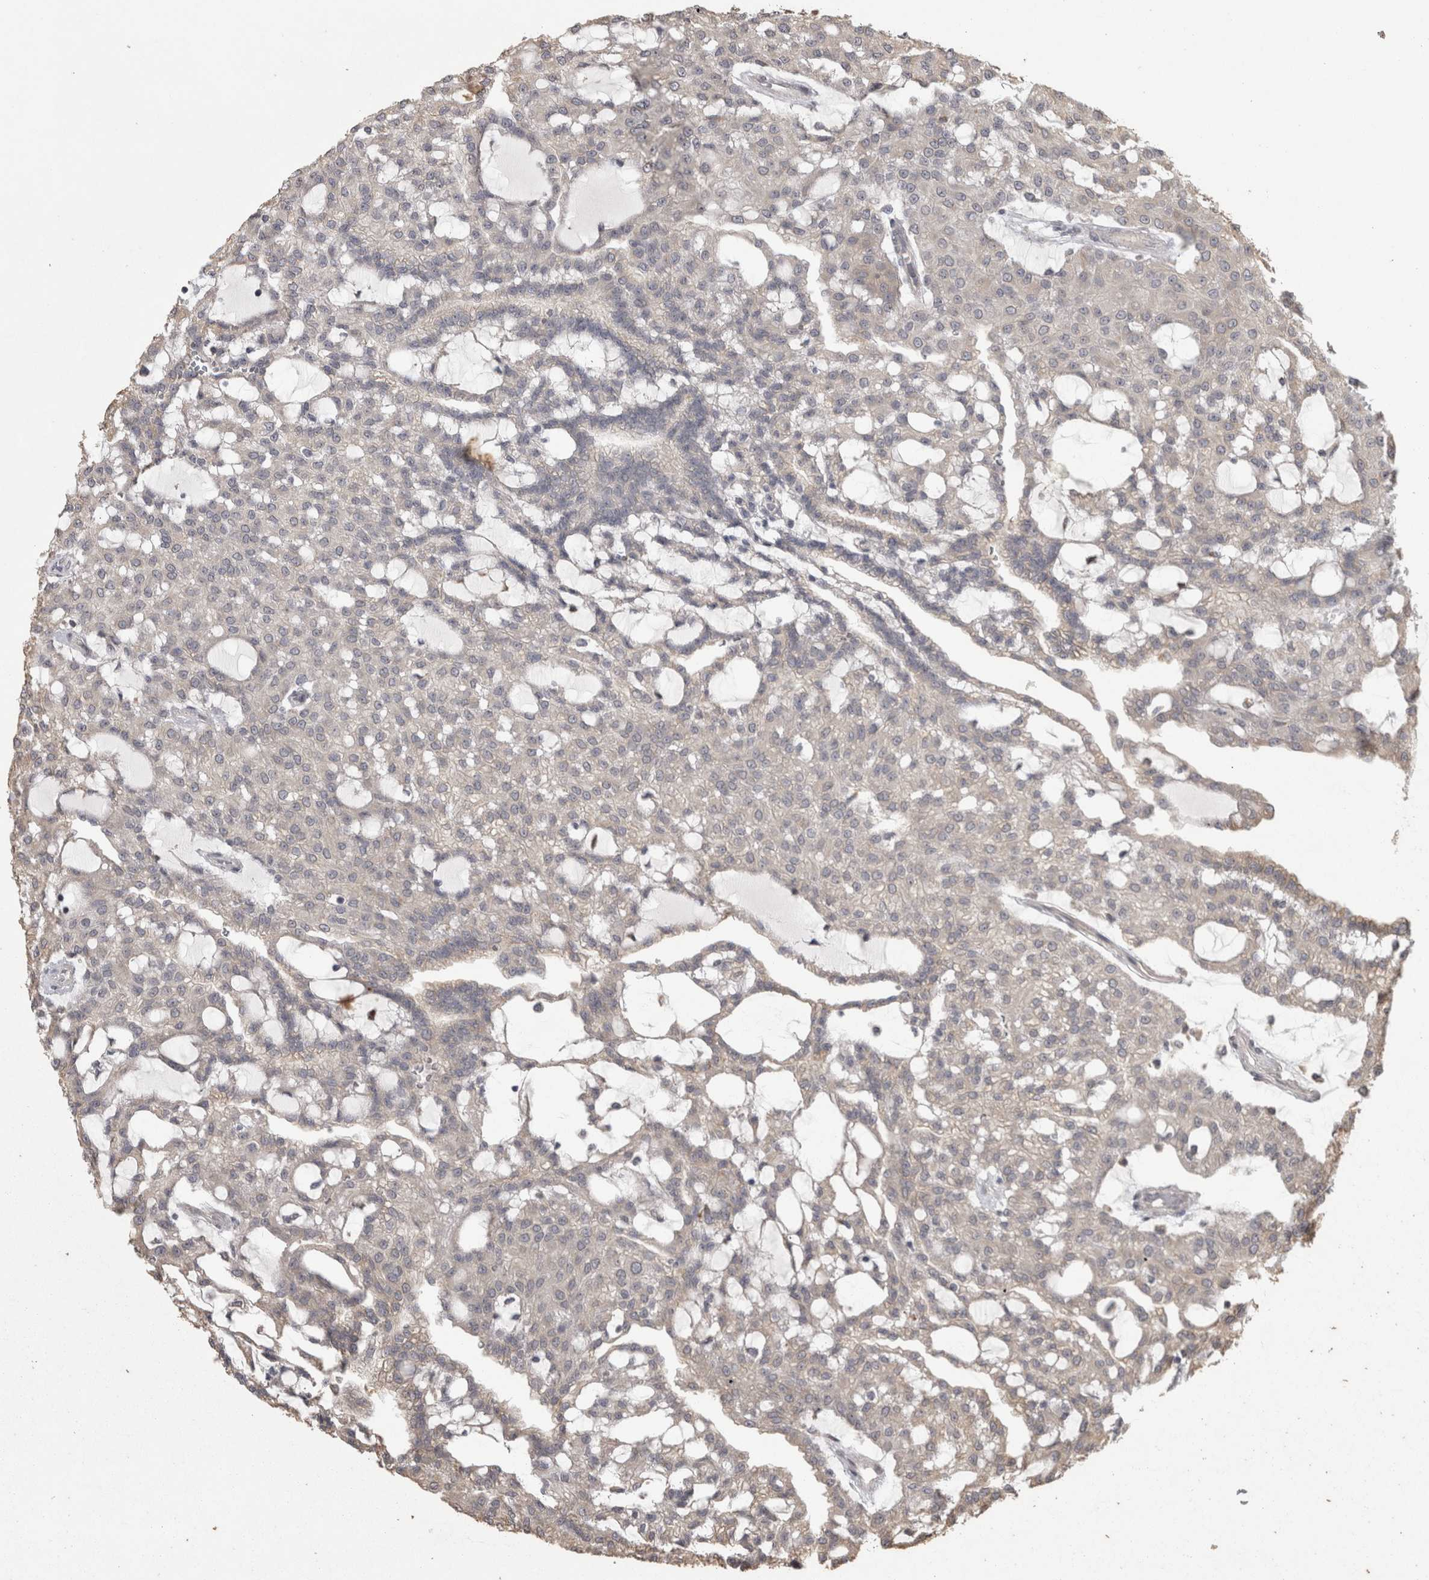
{"staining": {"intensity": "negative", "quantity": "none", "location": "none"}, "tissue": "renal cancer", "cell_type": "Tumor cells", "image_type": "cancer", "snomed": [{"axis": "morphology", "description": "Adenocarcinoma, NOS"}, {"axis": "topography", "description": "Kidney"}], "caption": "Renal cancer stained for a protein using immunohistochemistry reveals no positivity tumor cells.", "gene": "RAB29", "patient": {"sex": "male", "age": 63}}